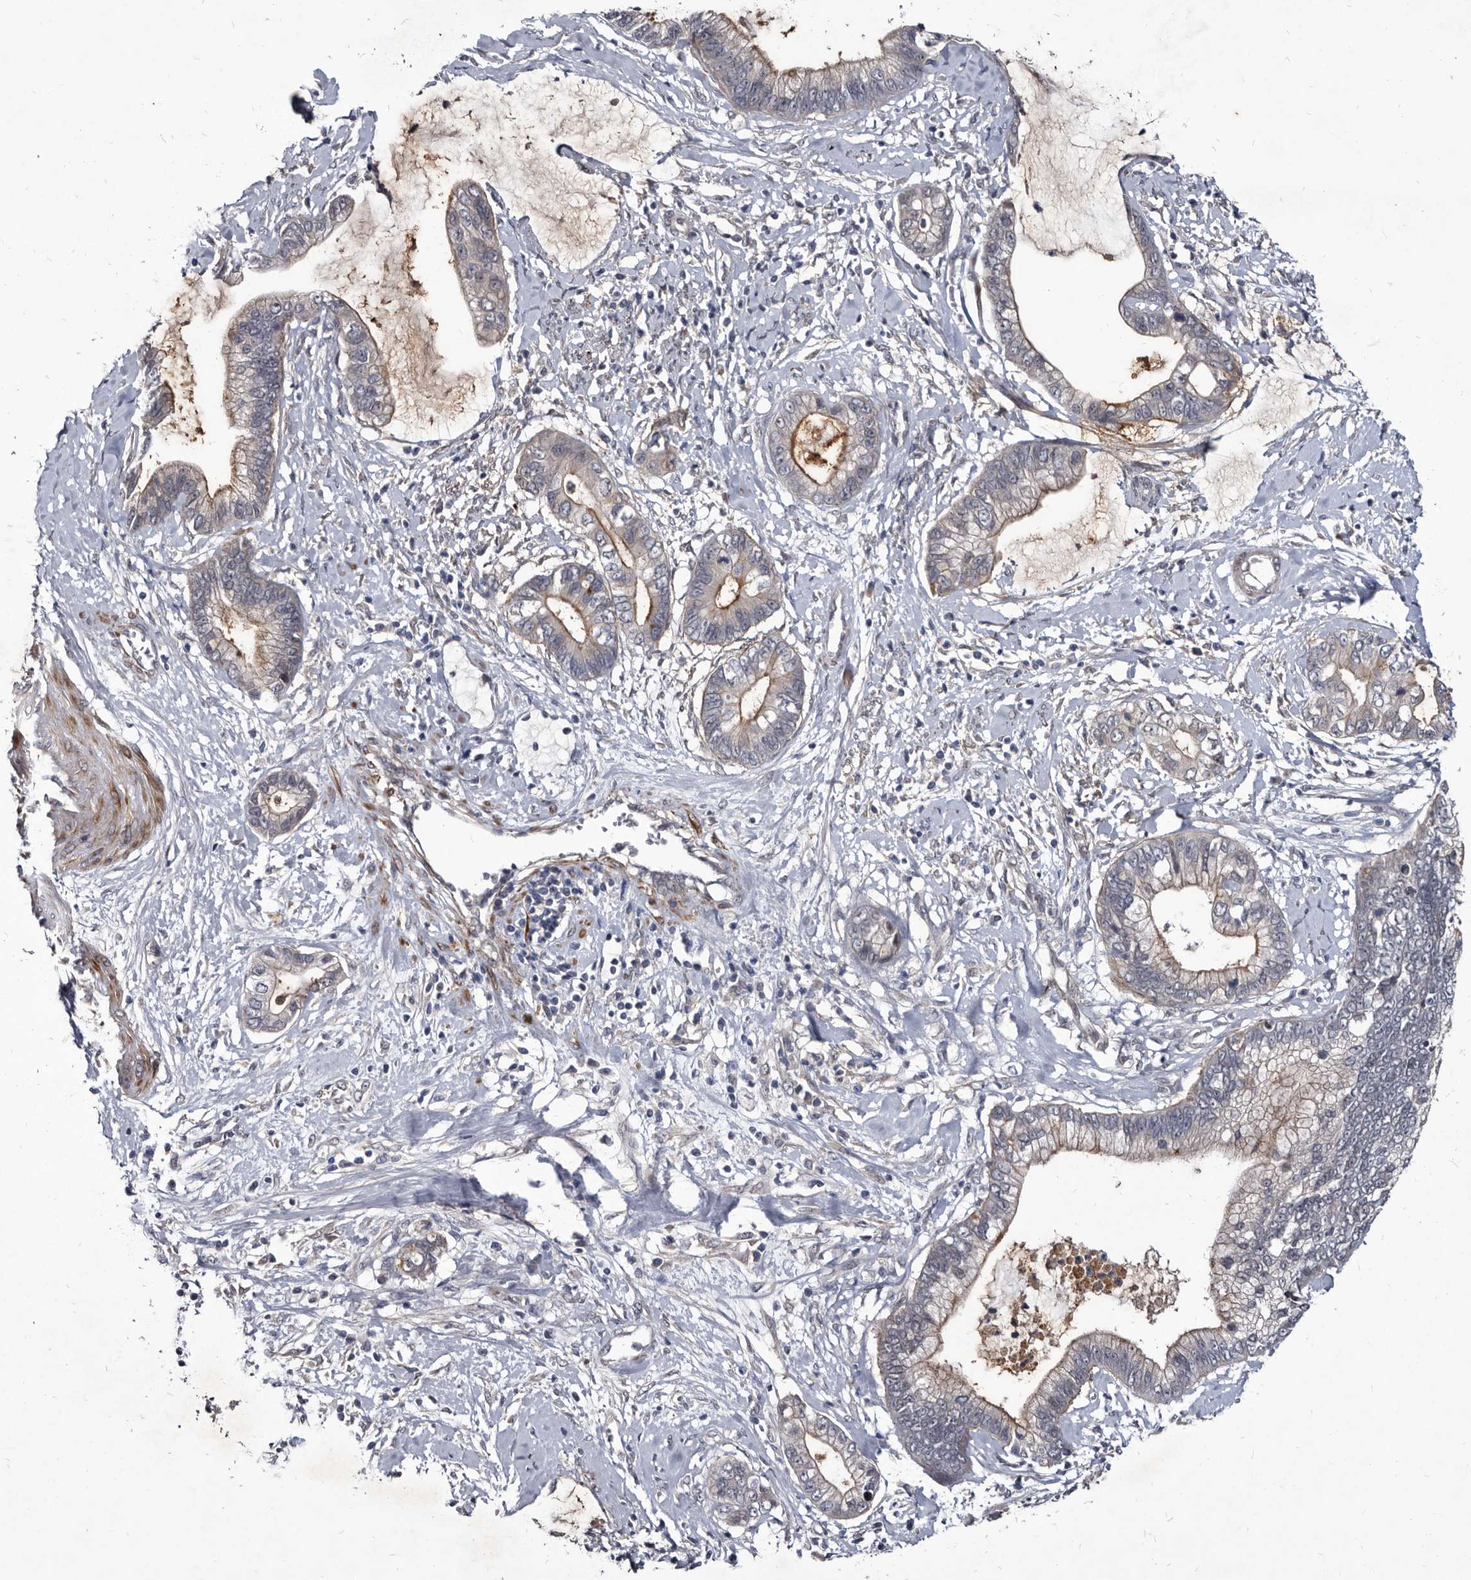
{"staining": {"intensity": "weak", "quantity": "25%-75%", "location": "cytoplasmic/membranous"}, "tissue": "cervical cancer", "cell_type": "Tumor cells", "image_type": "cancer", "snomed": [{"axis": "morphology", "description": "Adenocarcinoma, NOS"}, {"axis": "topography", "description": "Cervix"}], "caption": "Cervical adenocarcinoma stained for a protein displays weak cytoplasmic/membranous positivity in tumor cells.", "gene": "PROM1", "patient": {"sex": "female", "age": 44}}